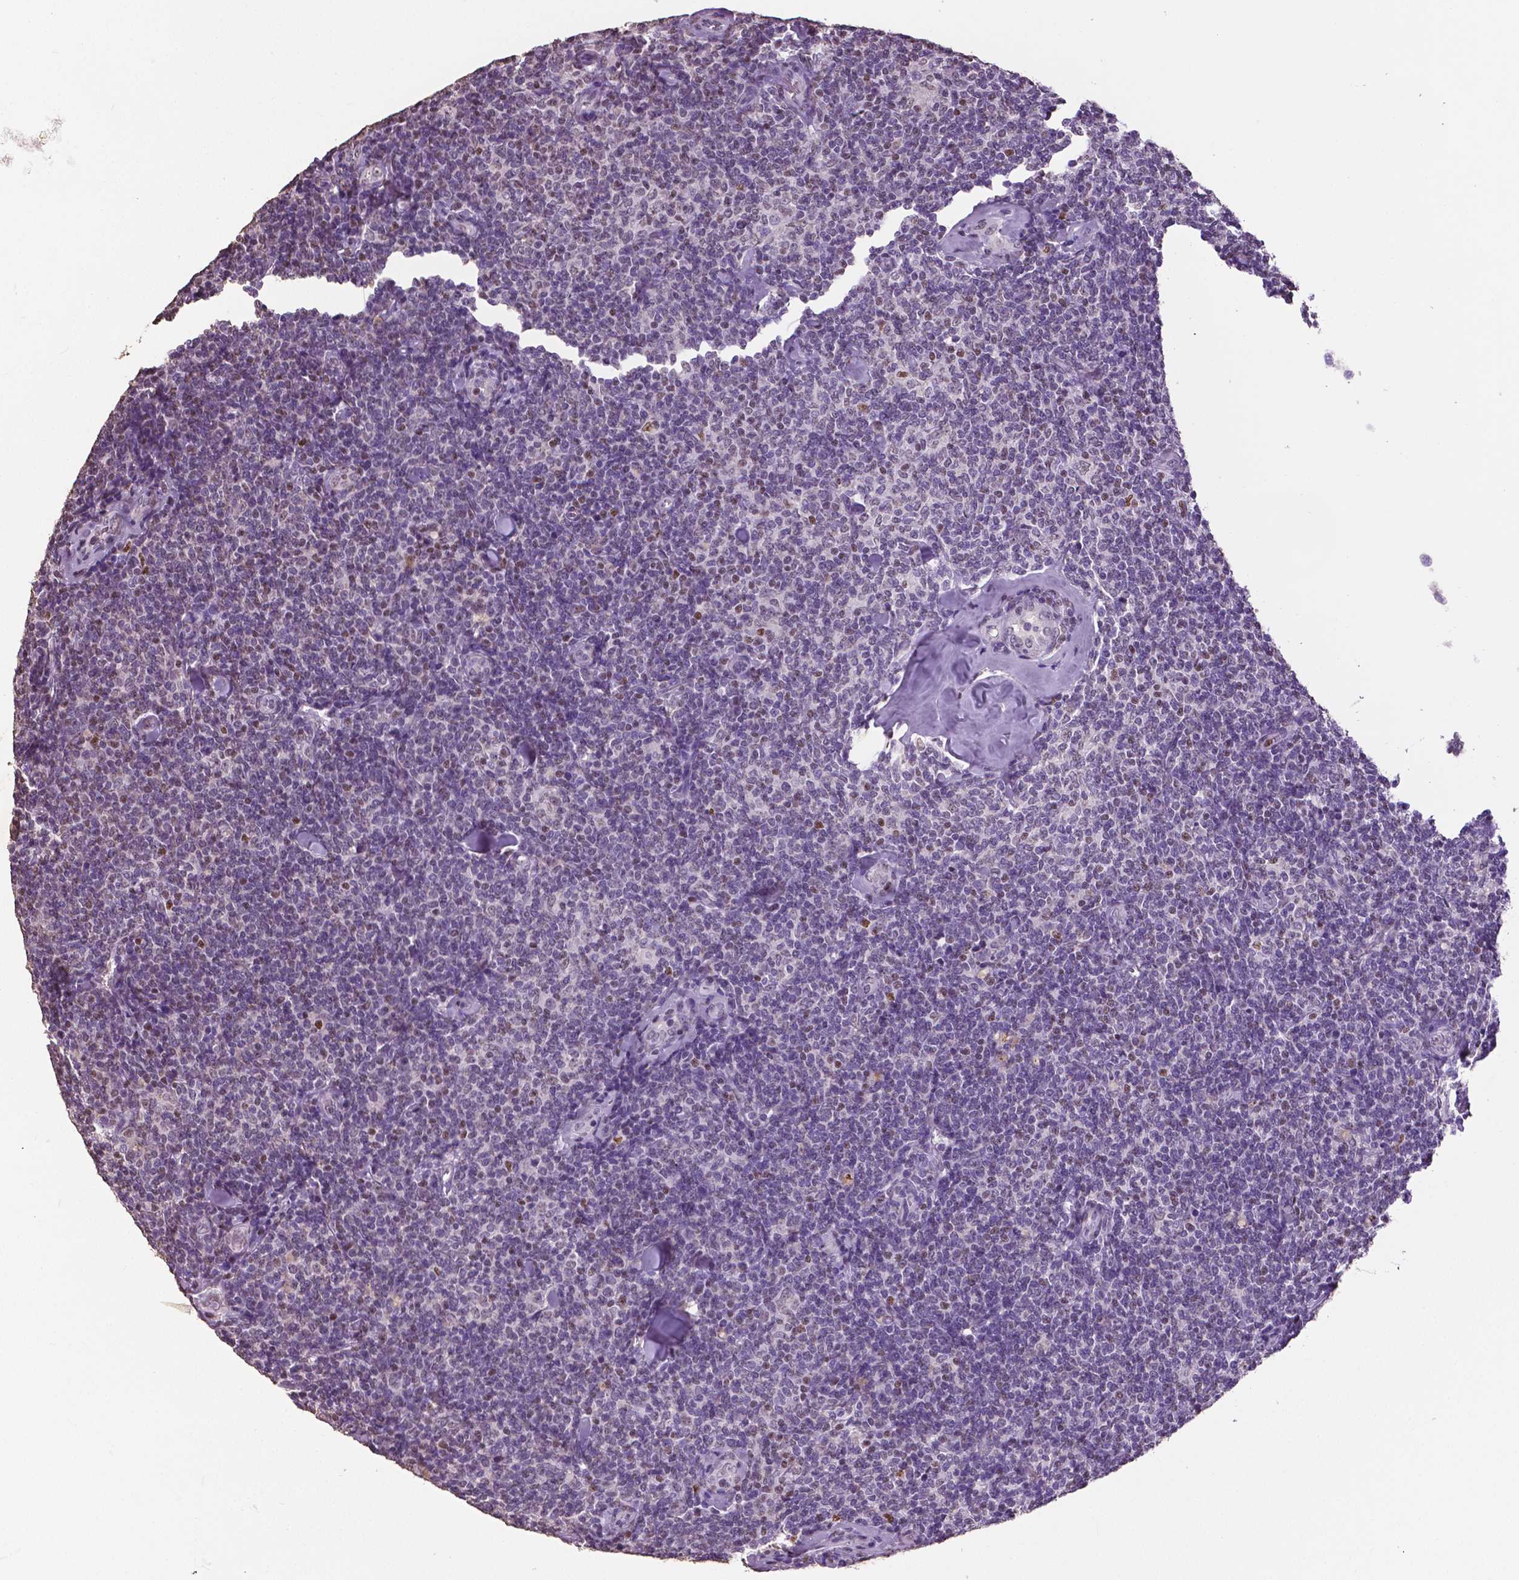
{"staining": {"intensity": "negative", "quantity": "none", "location": "none"}, "tissue": "lymphoma", "cell_type": "Tumor cells", "image_type": "cancer", "snomed": [{"axis": "morphology", "description": "Malignant lymphoma, non-Hodgkin's type, Low grade"}, {"axis": "topography", "description": "Lymph node"}], "caption": "Immunohistochemistry image of lymphoma stained for a protein (brown), which reveals no staining in tumor cells.", "gene": "RUNX3", "patient": {"sex": "female", "age": 56}}